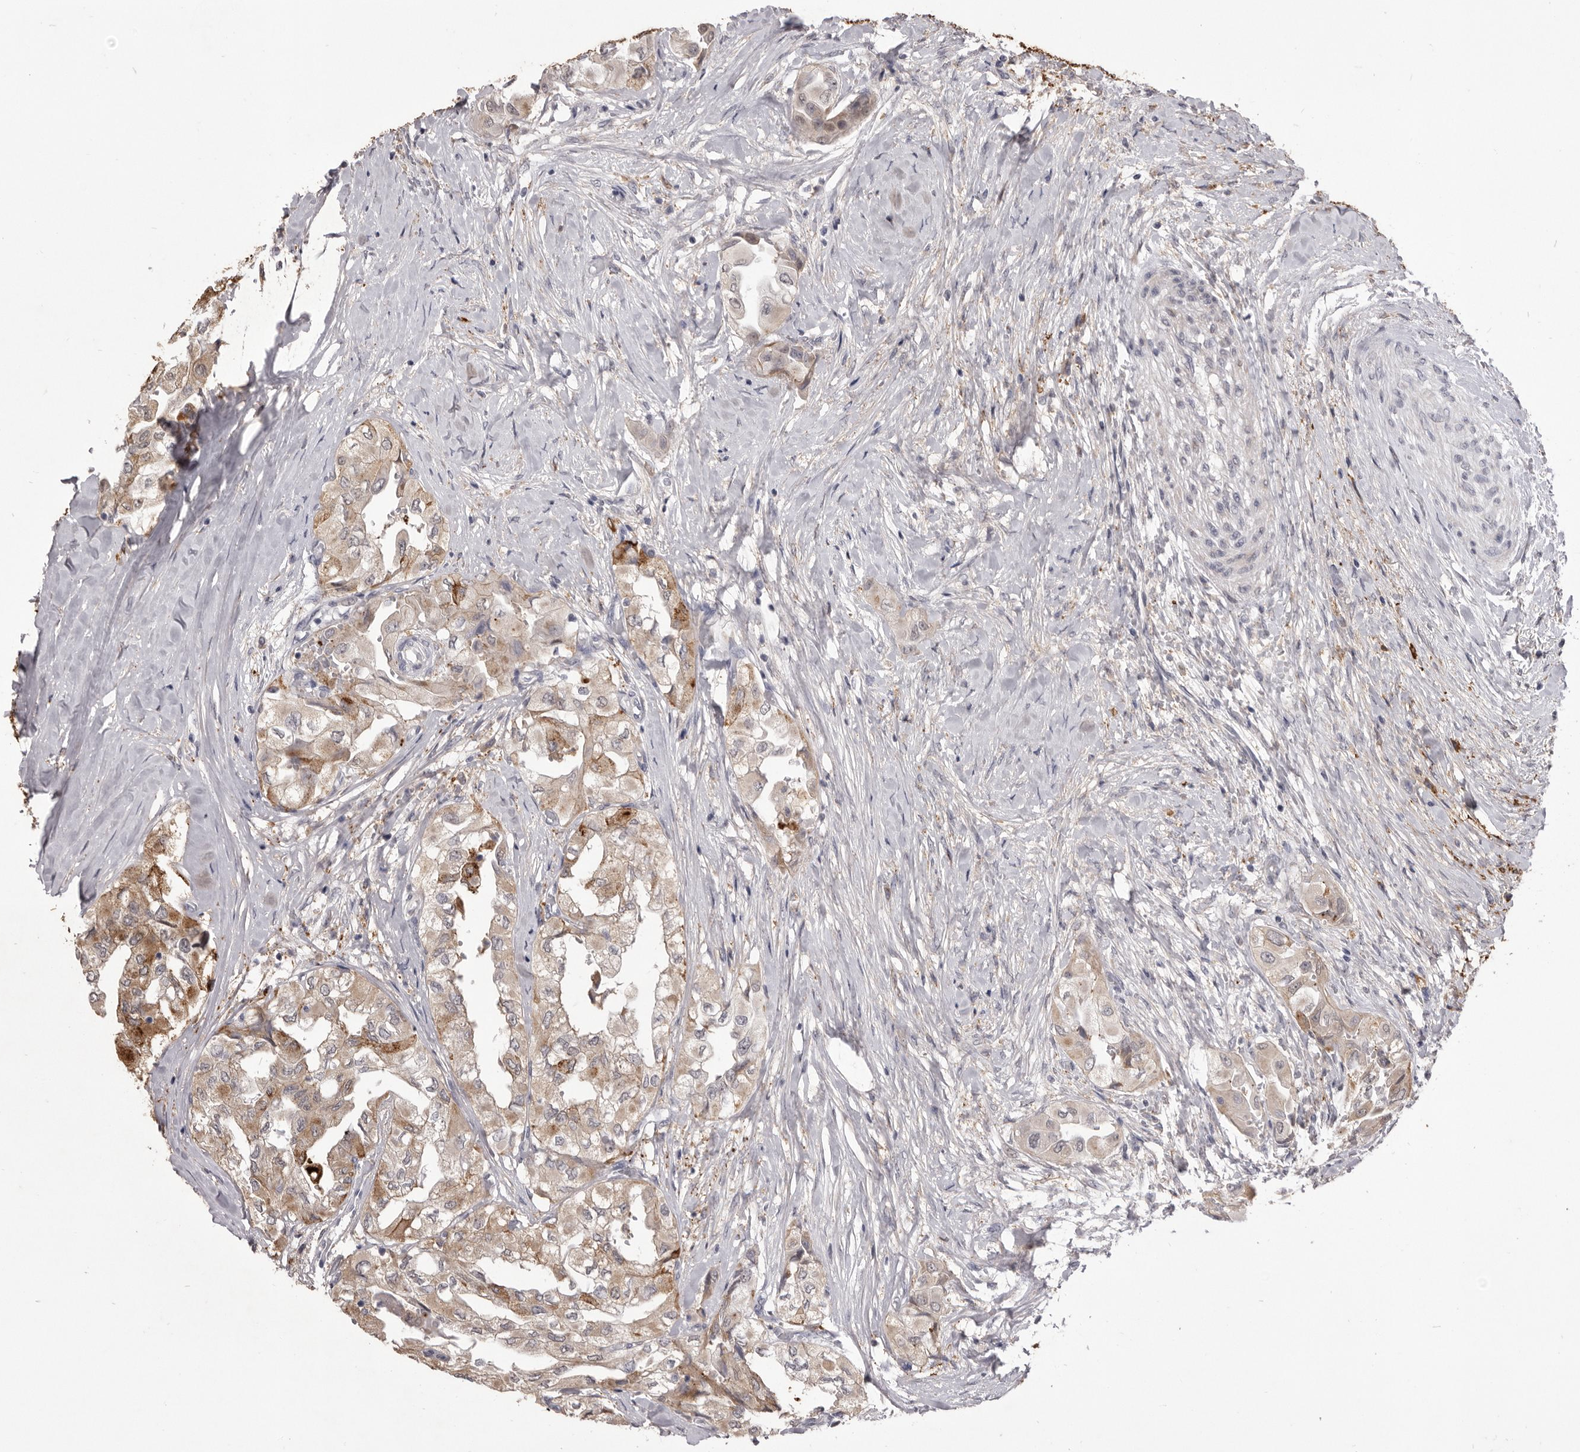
{"staining": {"intensity": "moderate", "quantity": "25%-75%", "location": "cytoplasmic/membranous"}, "tissue": "thyroid cancer", "cell_type": "Tumor cells", "image_type": "cancer", "snomed": [{"axis": "morphology", "description": "Papillary adenocarcinoma, NOS"}, {"axis": "topography", "description": "Thyroid gland"}], "caption": "Approximately 25%-75% of tumor cells in thyroid papillary adenocarcinoma demonstrate moderate cytoplasmic/membranous protein positivity as visualized by brown immunohistochemical staining.", "gene": "VPS45", "patient": {"sex": "female", "age": 59}}